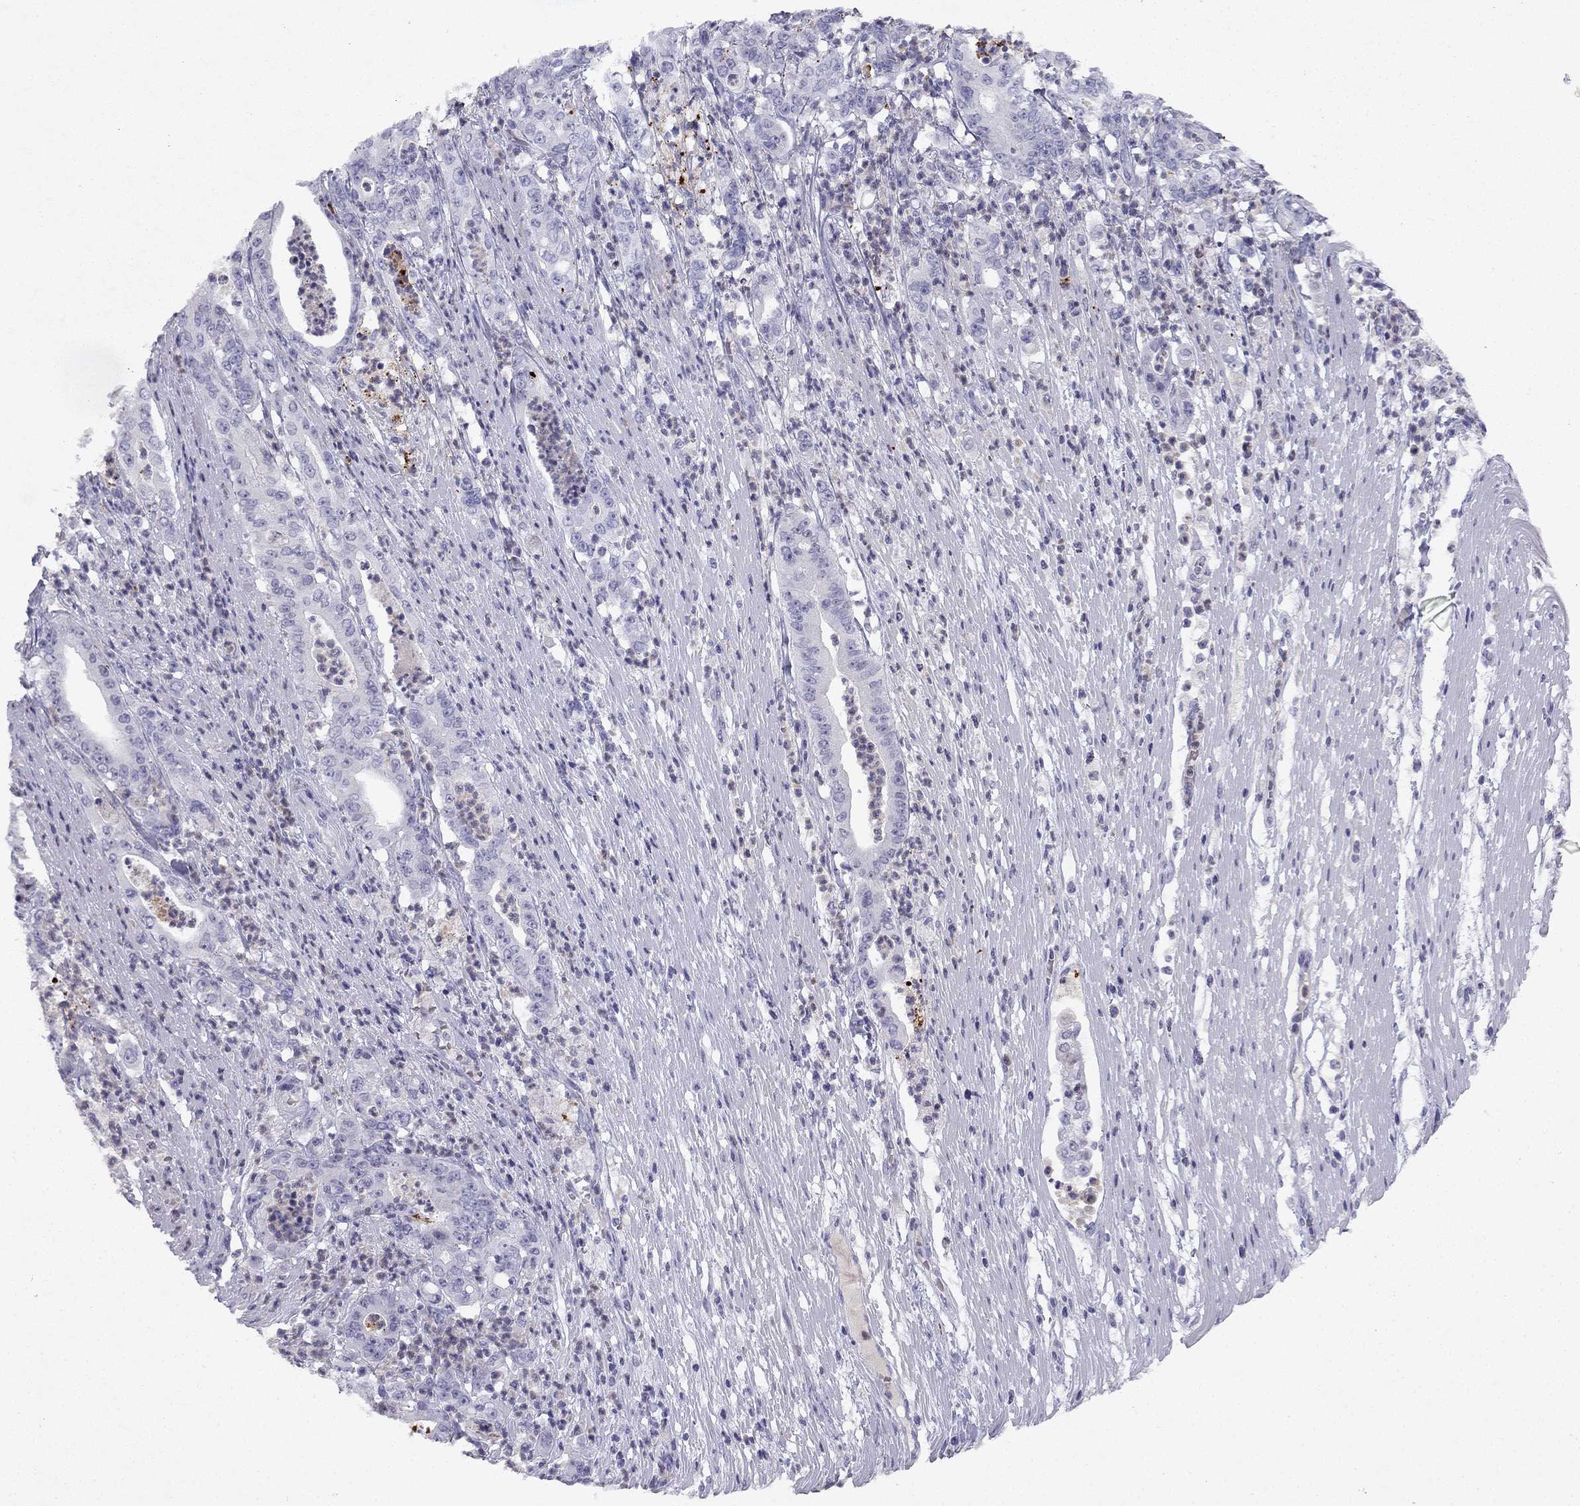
{"staining": {"intensity": "negative", "quantity": "none", "location": "none"}, "tissue": "pancreatic cancer", "cell_type": "Tumor cells", "image_type": "cancer", "snomed": [{"axis": "morphology", "description": "Adenocarcinoma, NOS"}, {"axis": "topography", "description": "Pancreas"}], "caption": "Immunohistochemistry (IHC) micrograph of human adenocarcinoma (pancreatic) stained for a protein (brown), which reveals no expression in tumor cells.", "gene": "SLC6A4", "patient": {"sex": "male", "age": 71}}